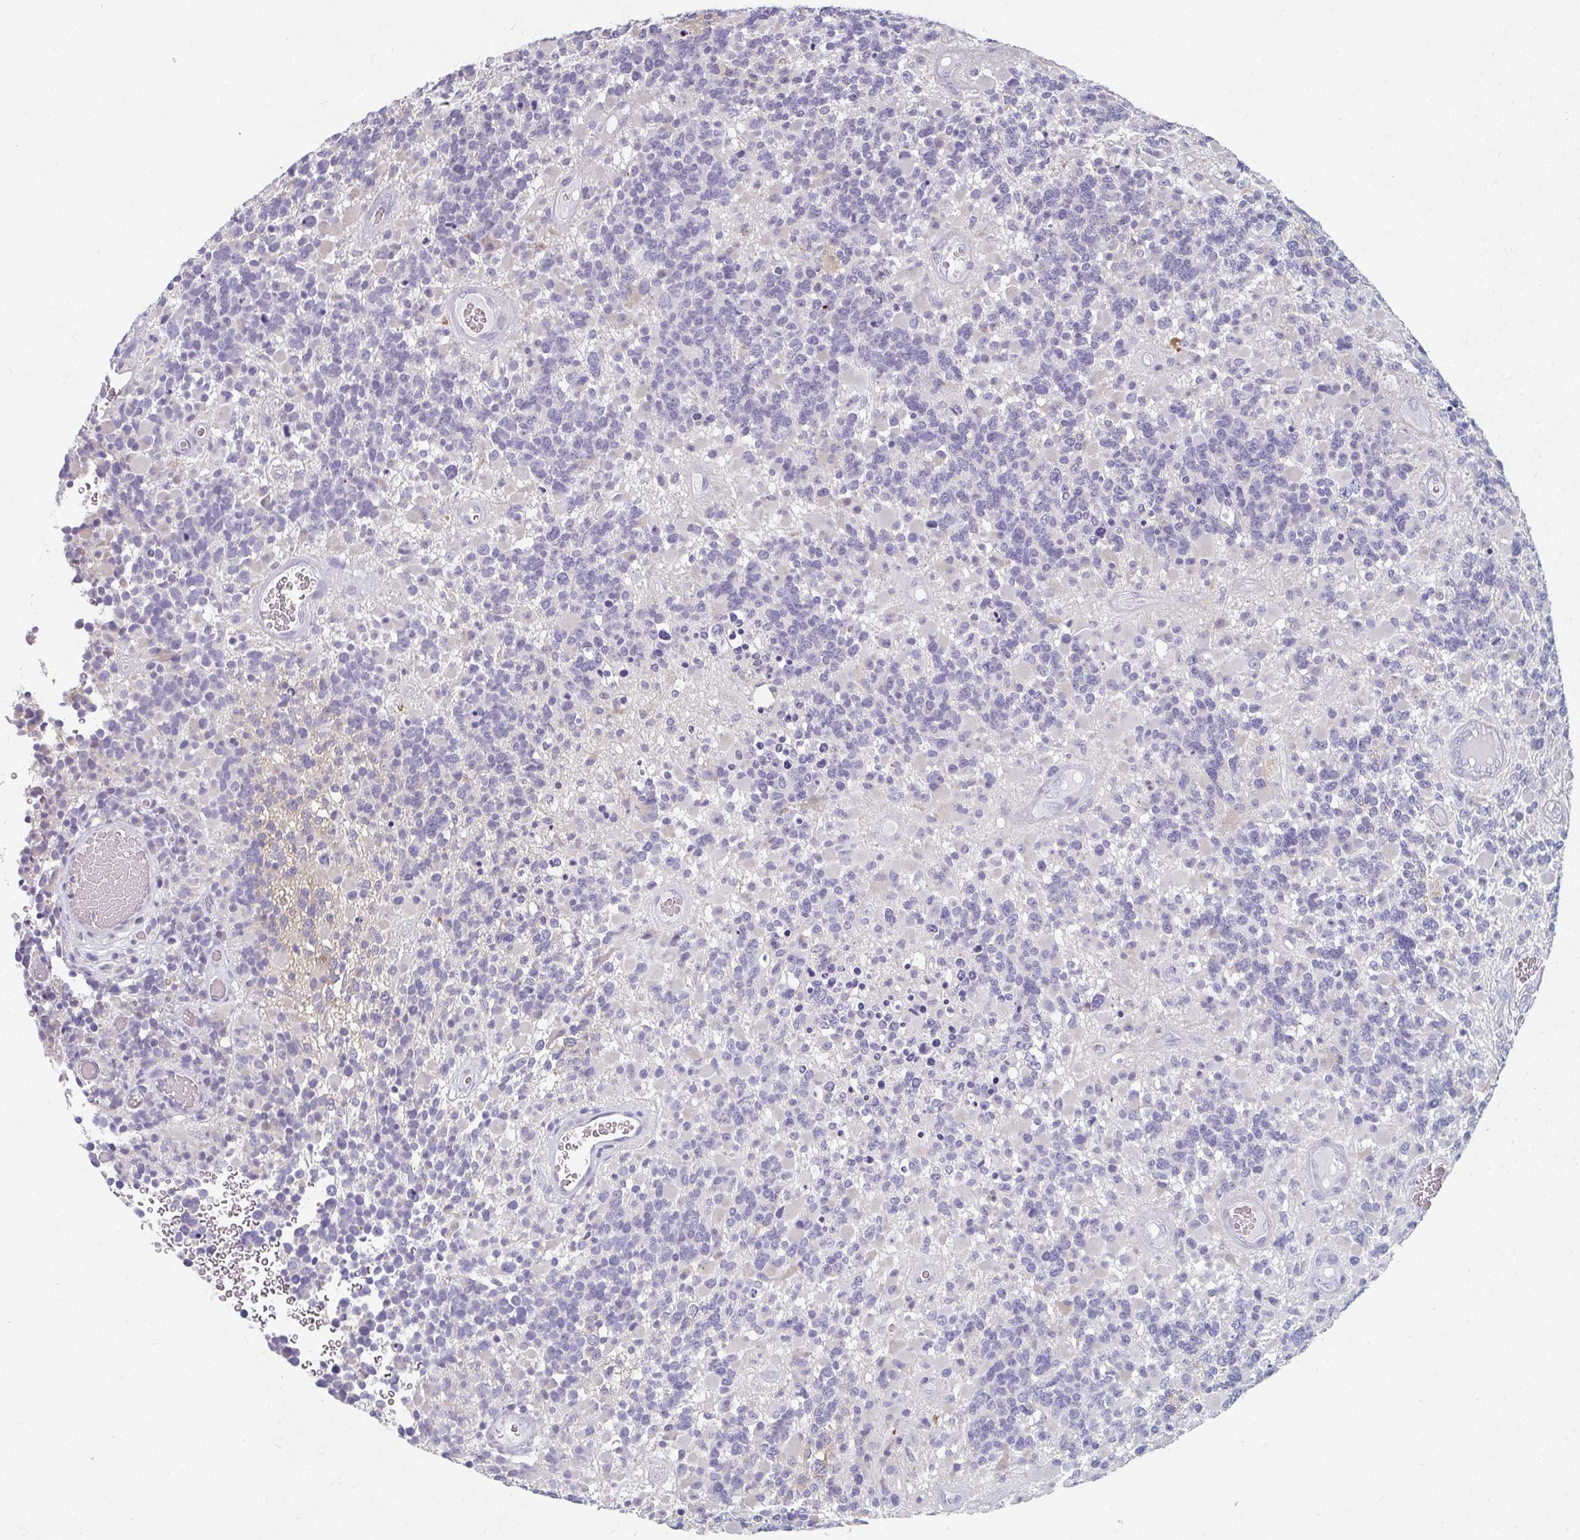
{"staining": {"intensity": "negative", "quantity": "none", "location": "none"}, "tissue": "glioma", "cell_type": "Tumor cells", "image_type": "cancer", "snomed": [{"axis": "morphology", "description": "Glioma, malignant, High grade"}, {"axis": "topography", "description": "Brain"}], "caption": "Tumor cells are negative for brown protein staining in malignant high-grade glioma.", "gene": "CAMKV", "patient": {"sex": "female", "age": 40}}